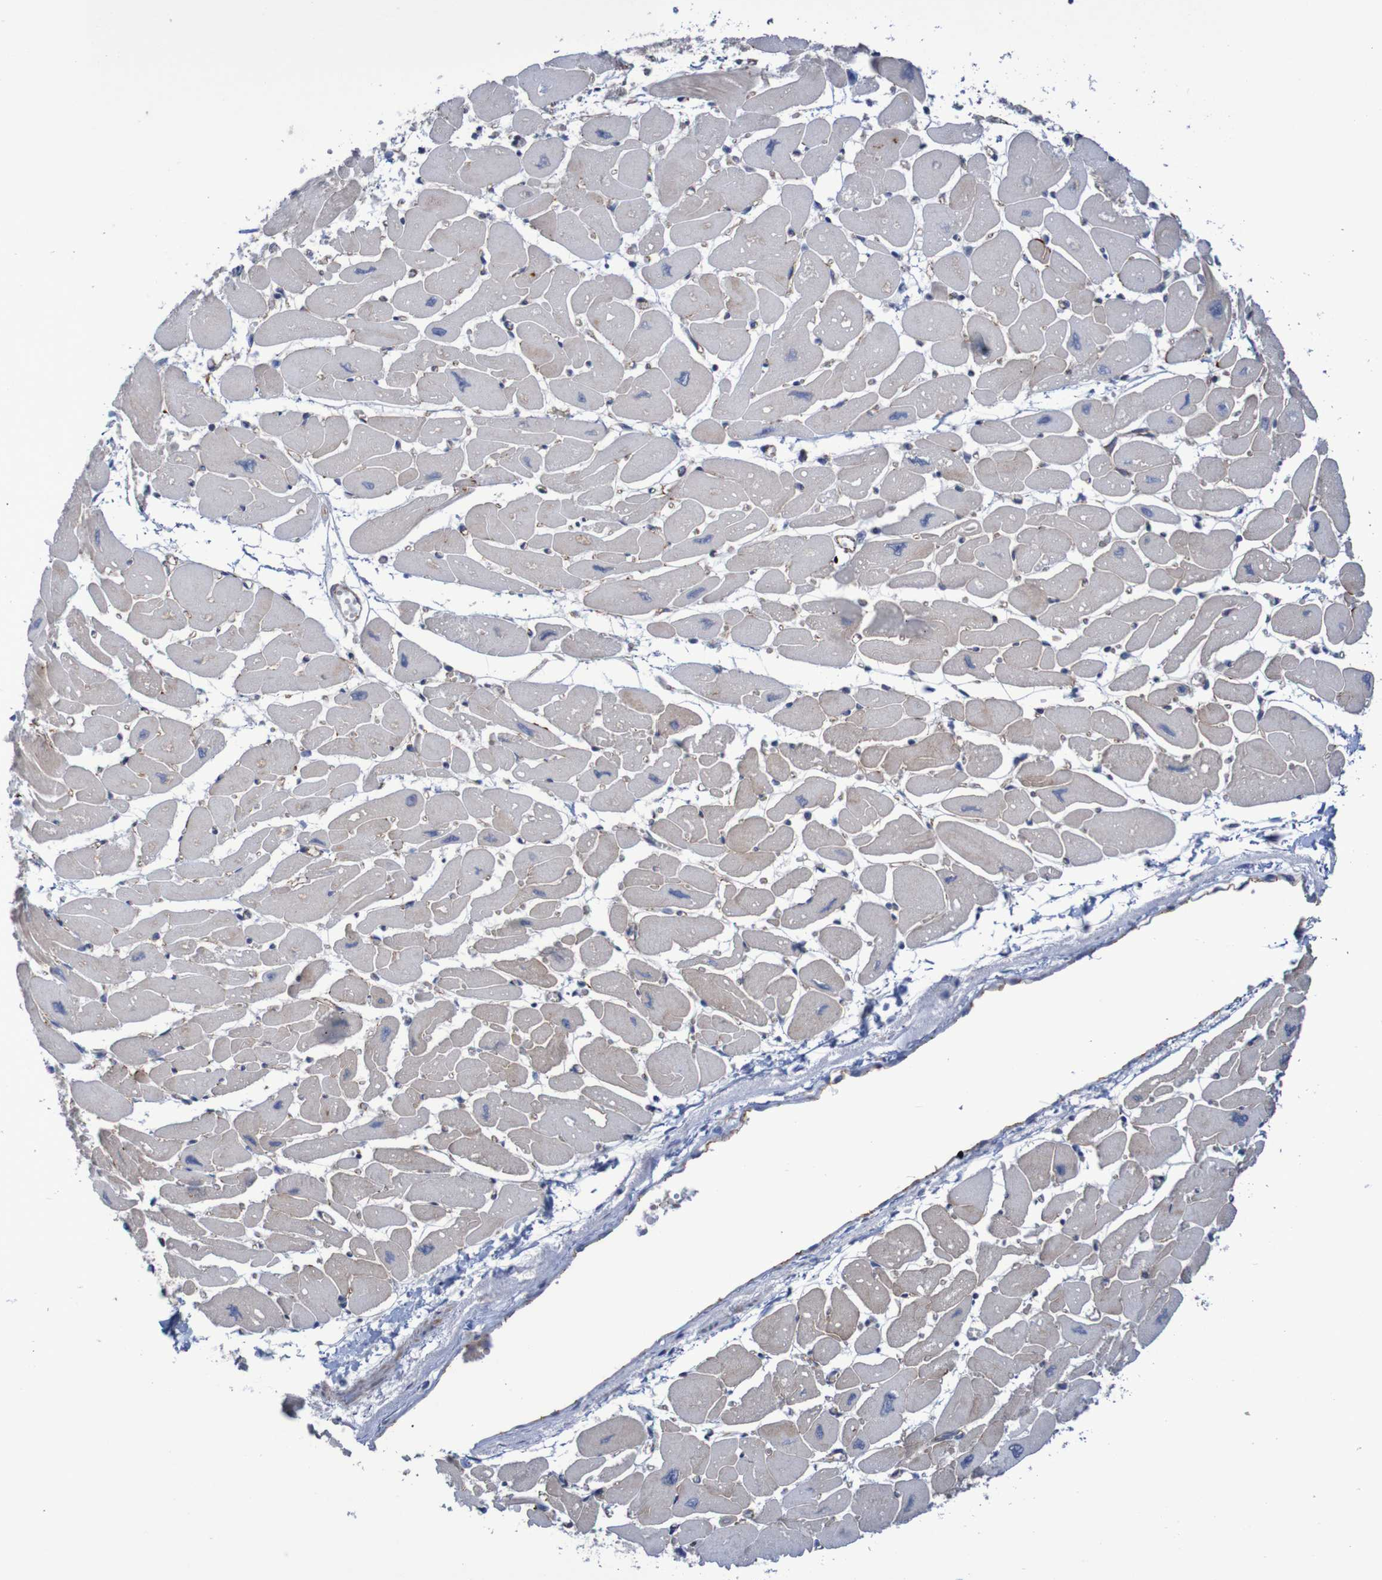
{"staining": {"intensity": "moderate", "quantity": "25%-75%", "location": "cytoplasmic/membranous"}, "tissue": "heart muscle", "cell_type": "Cardiomyocytes", "image_type": "normal", "snomed": [{"axis": "morphology", "description": "Normal tissue, NOS"}, {"axis": "topography", "description": "Heart"}], "caption": "Protein staining of unremarkable heart muscle reveals moderate cytoplasmic/membranous expression in approximately 25%-75% of cardiomyocytes.", "gene": "NECTIN2", "patient": {"sex": "female", "age": 54}}